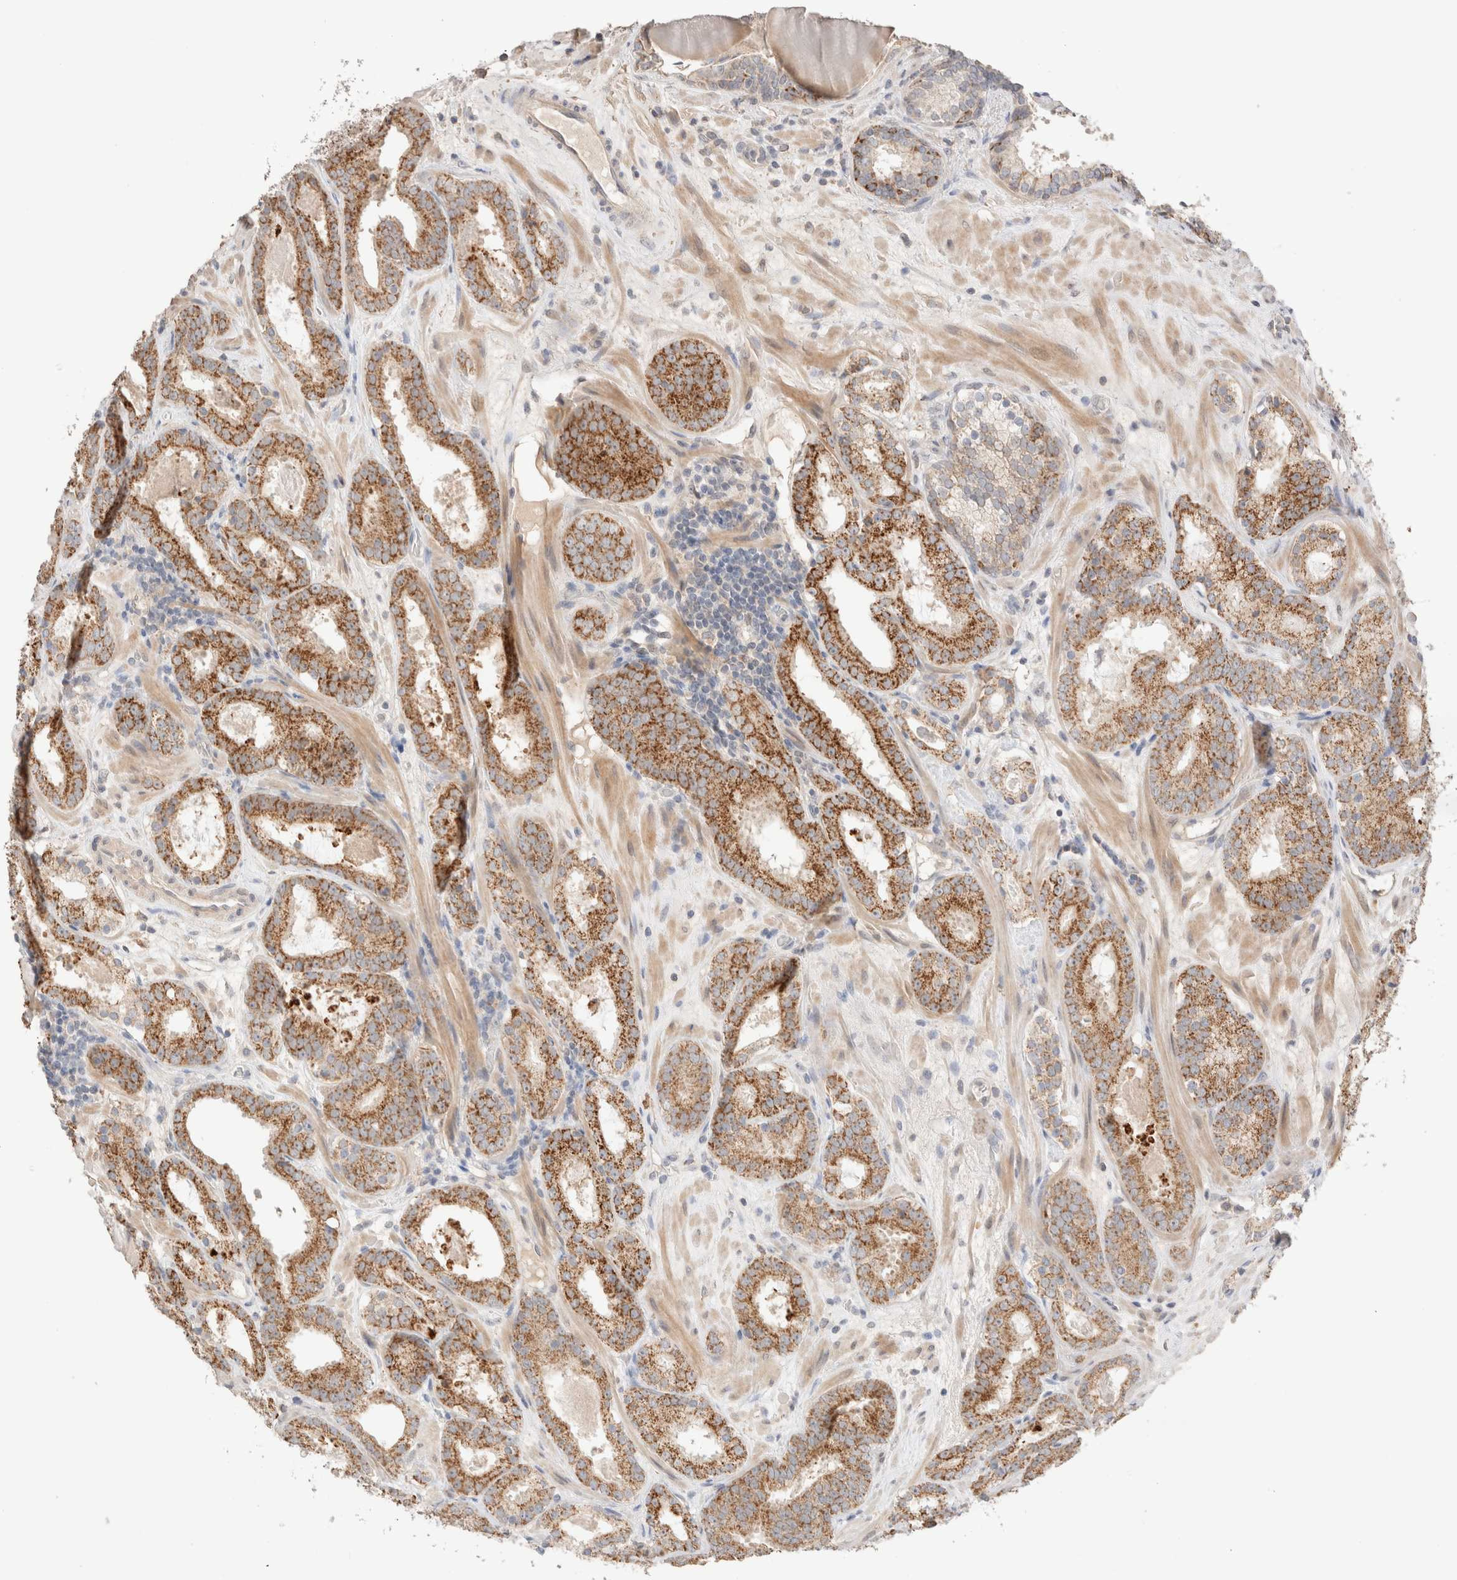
{"staining": {"intensity": "strong", "quantity": ">75%", "location": "cytoplasmic/membranous"}, "tissue": "prostate cancer", "cell_type": "Tumor cells", "image_type": "cancer", "snomed": [{"axis": "morphology", "description": "Adenocarcinoma, Low grade"}, {"axis": "topography", "description": "Prostate"}], "caption": "IHC of prostate adenocarcinoma (low-grade) reveals high levels of strong cytoplasmic/membranous positivity in about >75% of tumor cells.", "gene": "TRIM41", "patient": {"sex": "male", "age": 69}}